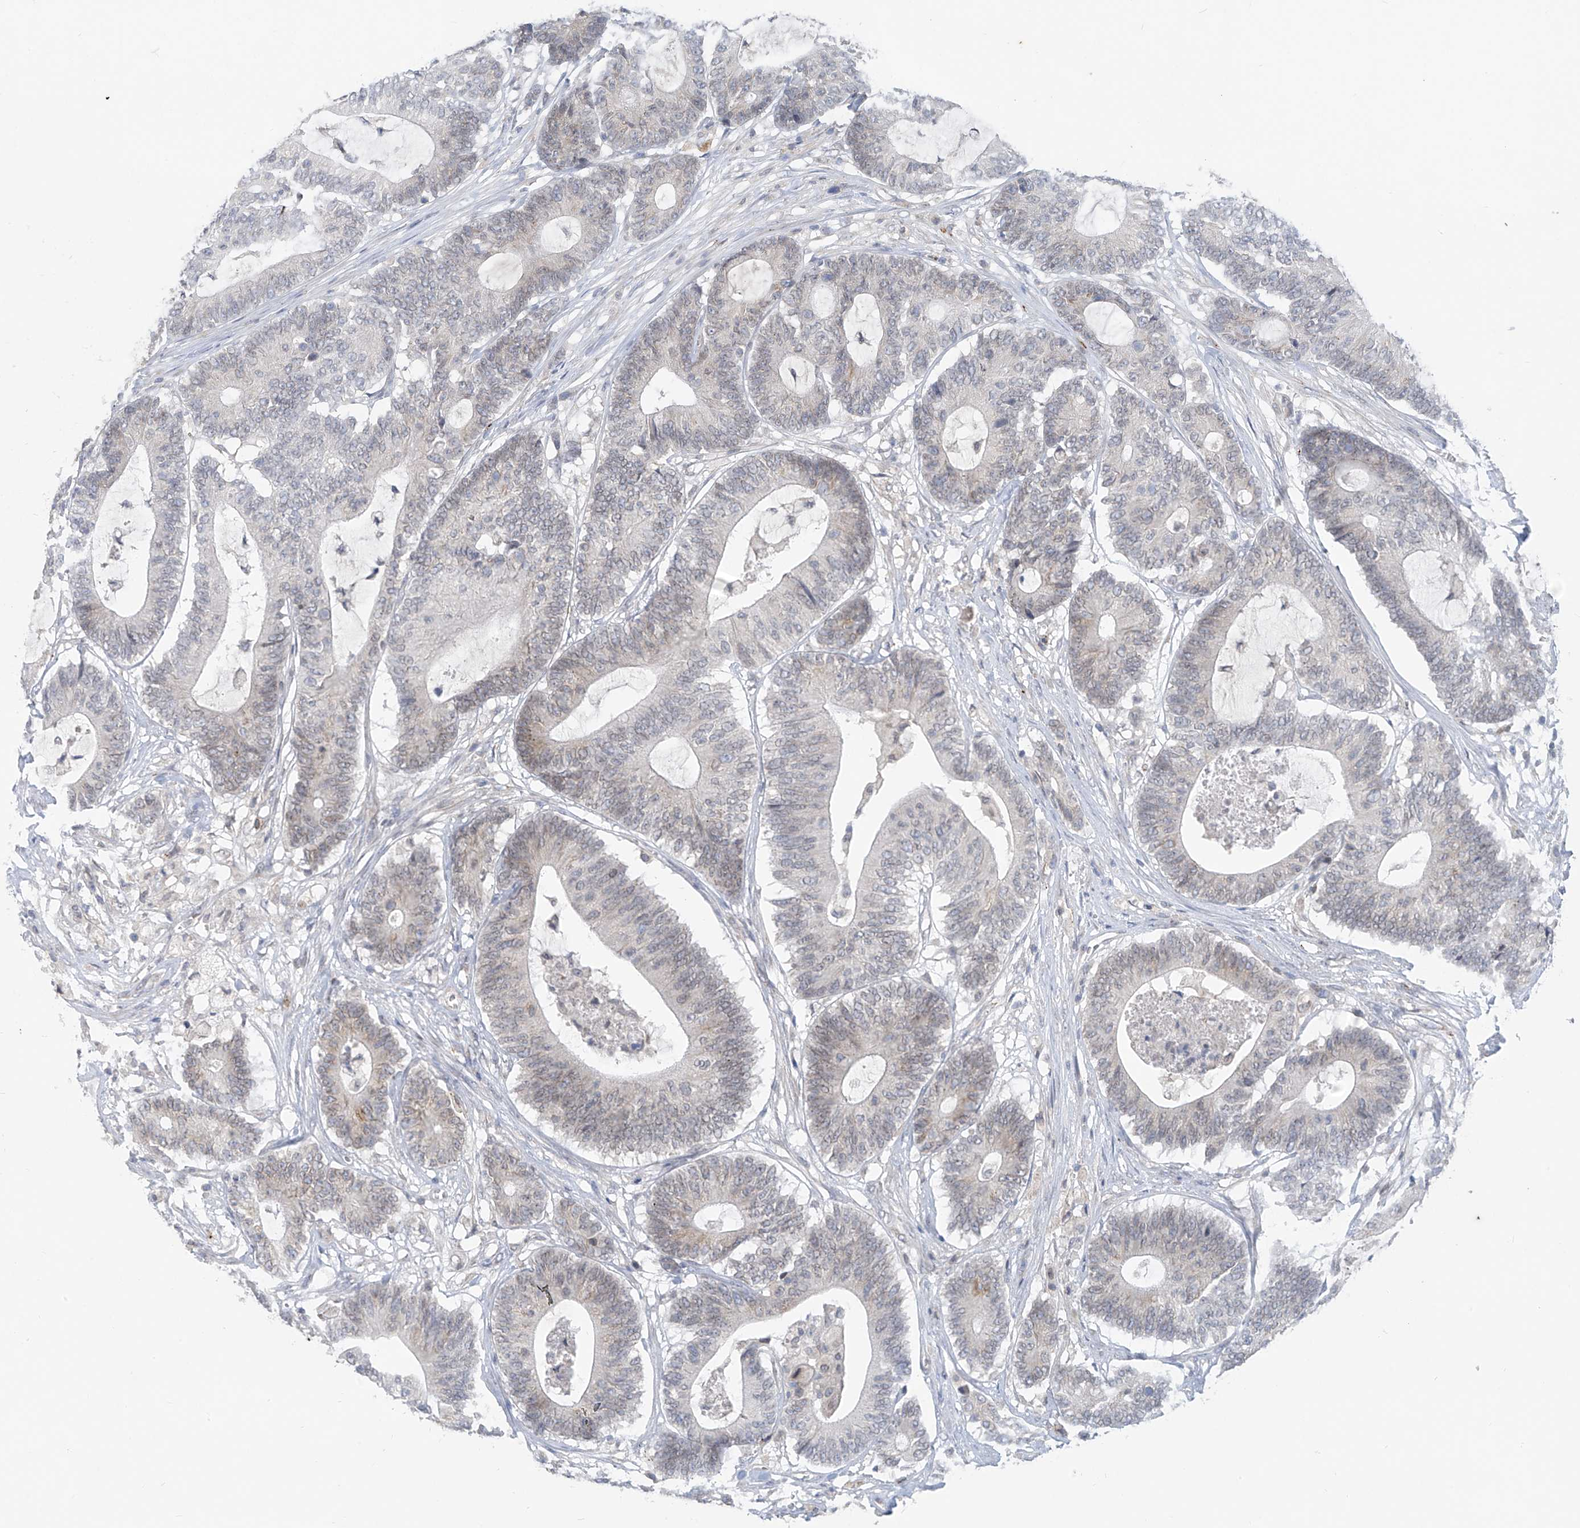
{"staining": {"intensity": "negative", "quantity": "none", "location": "none"}, "tissue": "colorectal cancer", "cell_type": "Tumor cells", "image_type": "cancer", "snomed": [{"axis": "morphology", "description": "Adenocarcinoma, NOS"}, {"axis": "topography", "description": "Colon"}], "caption": "Photomicrograph shows no significant protein positivity in tumor cells of colorectal cancer.", "gene": "KRTAP25-1", "patient": {"sex": "female", "age": 84}}